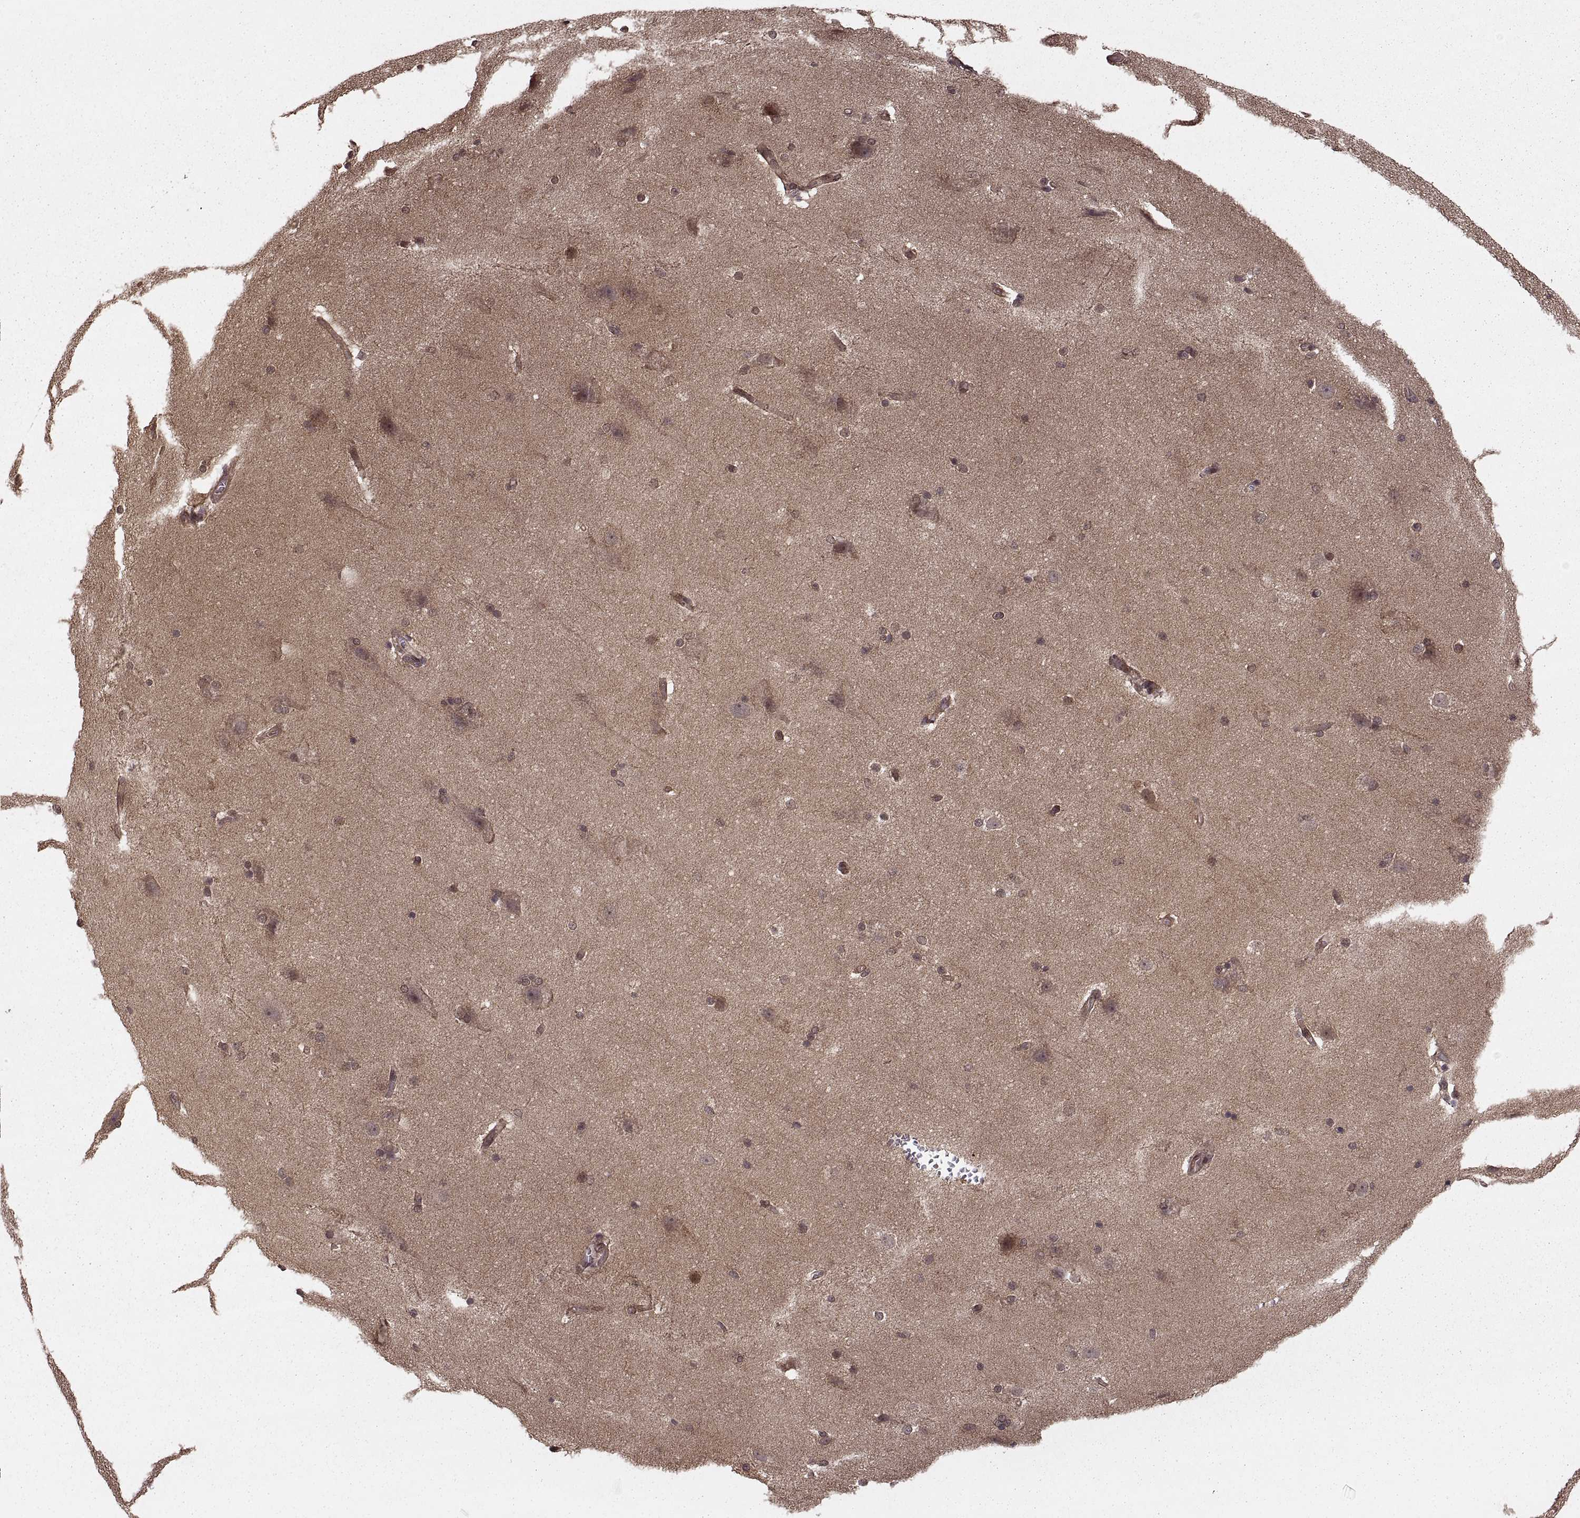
{"staining": {"intensity": "strong", "quantity": "25%-75%", "location": "cytoplasmic/membranous,nuclear"}, "tissue": "hippocampus", "cell_type": "Glial cells", "image_type": "normal", "snomed": [{"axis": "morphology", "description": "Normal tissue, NOS"}, {"axis": "topography", "description": "Cerebral cortex"}, {"axis": "topography", "description": "Hippocampus"}], "caption": "Unremarkable hippocampus shows strong cytoplasmic/membranous,nuclear positivity in about 25%-75% of glial cells, visualized by immunohistochemistry.", "gene": "DEDD", "patient": {"sex": "female", "age": 19}}